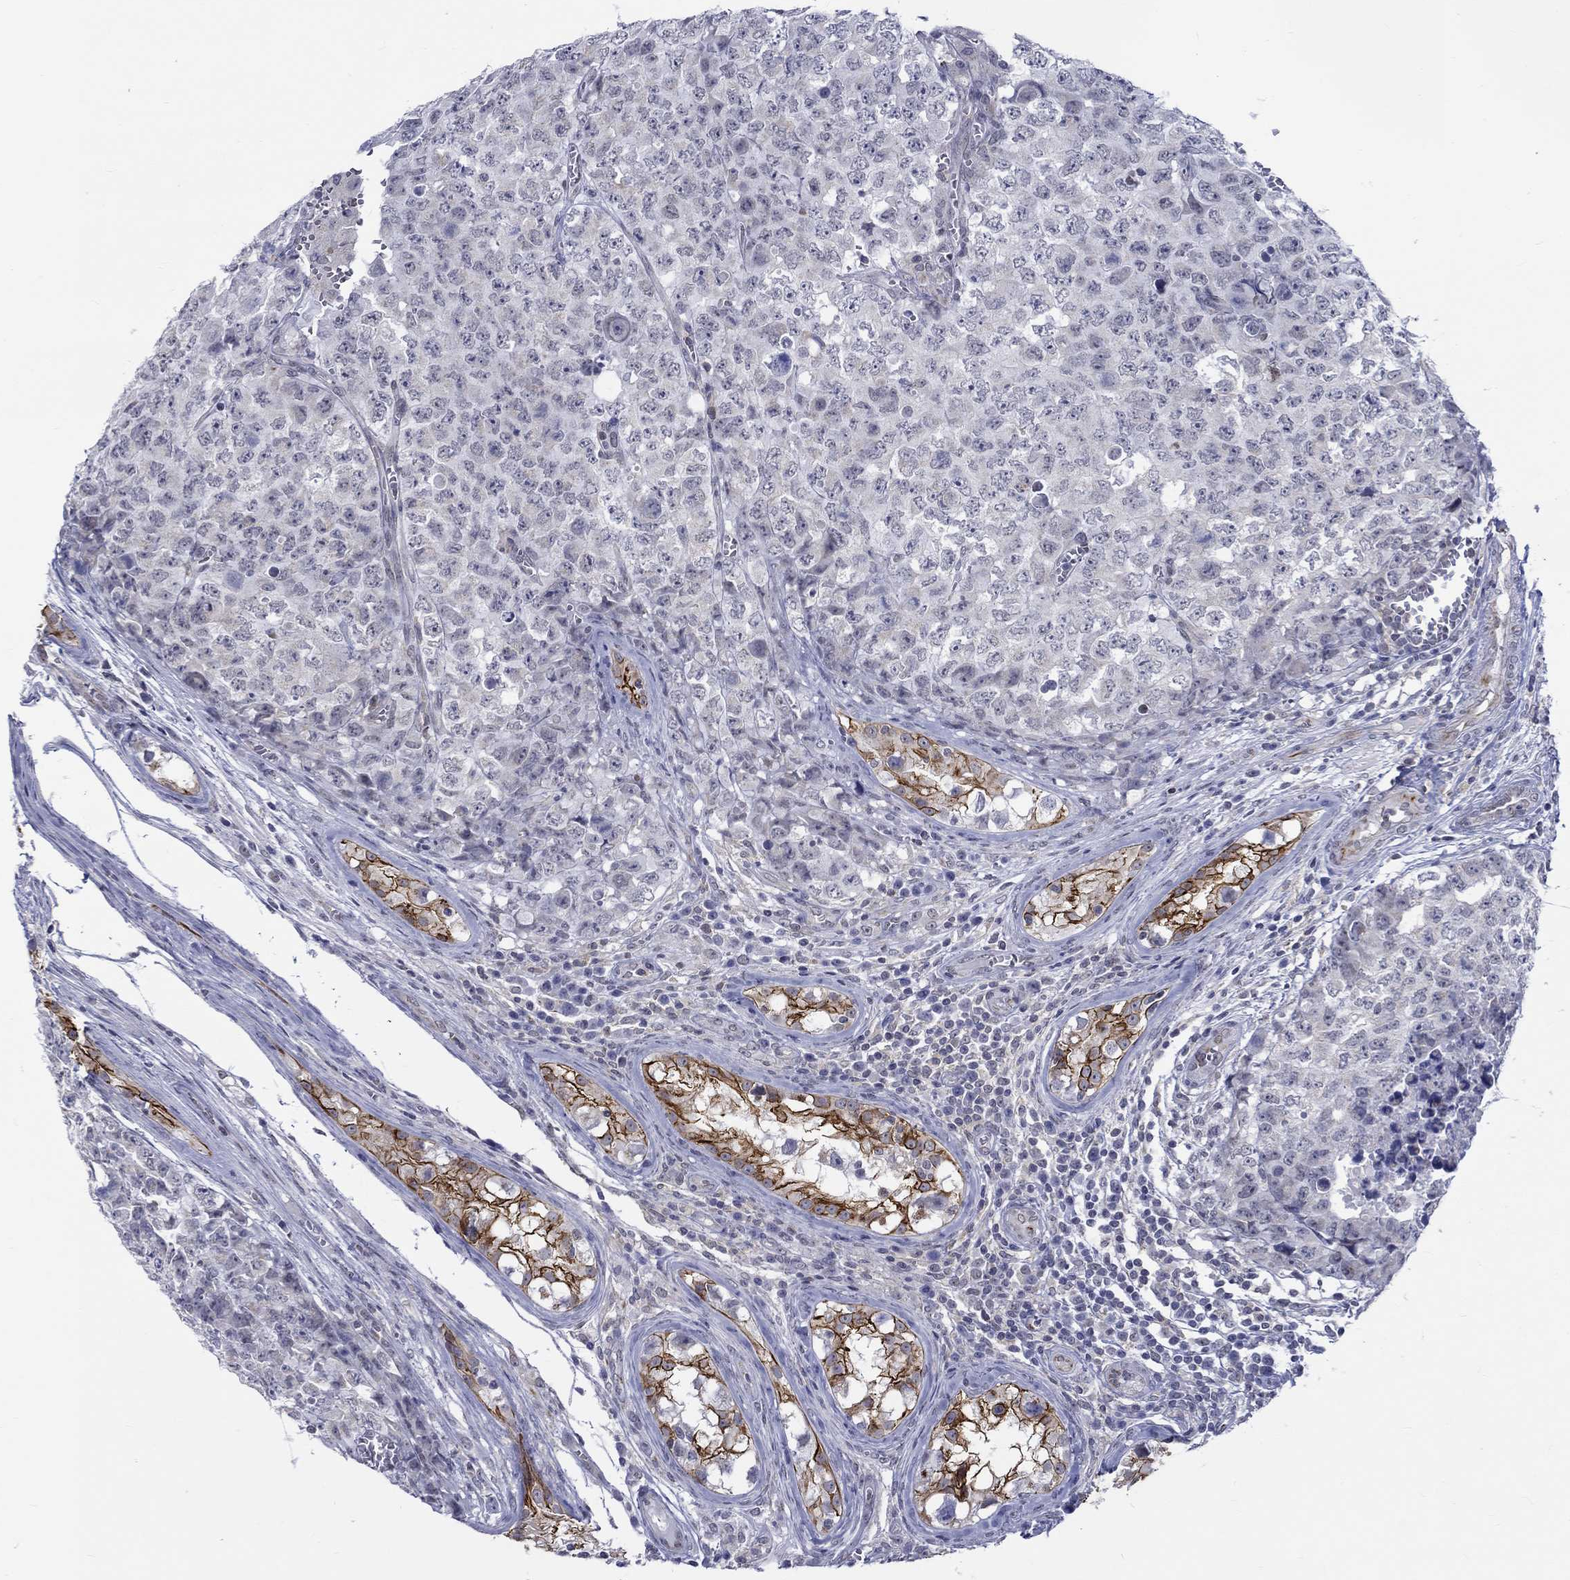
{"staining": {"intensity": "negative", "quantity": "none", "location": "none"}, "tissue": "testis cancer", "cell_type": "Tumor cells", "image_type": "cancer", "snomed": [{"axis": "morphology", "description": "Carcinoma, Embryonal, NOS"}, {"axis": "topography", "description": "Testis"}], "caption": "Tumor cells show no significant positivity in testis cancer.", "gene": "ST6GALNAC1", "patient": {"sex": "male", "age": 23}}